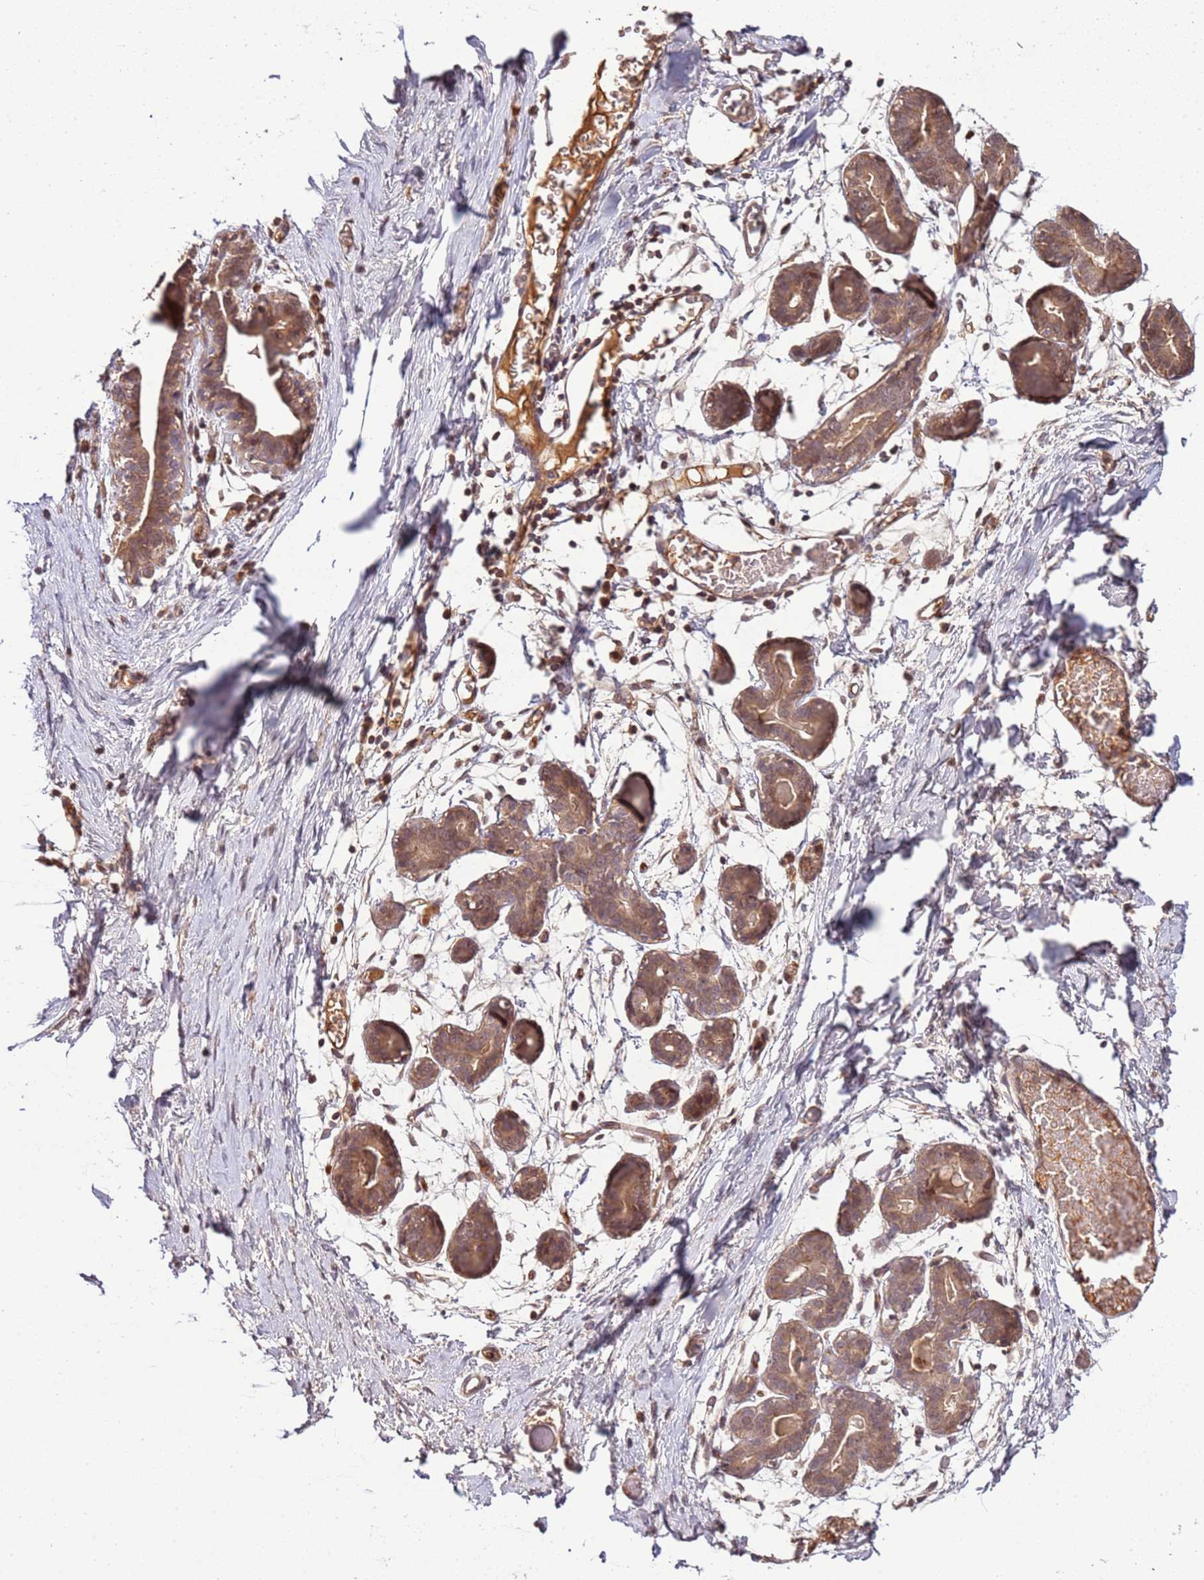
{"staining": {"intensity": "weak", "quantity": "<25%", "location": "cytoplasmic/membranous"}, "tissue": "breast", "cell_type": "Adipocytes", "image_type": "normal", "snomed": [{"axis": "morphology", "description": "Normal tissue, NOS"}, {"axis": "topography", "description": "Breast"}], "caption": "This is an immunohistochemistry (IHC) histopathology image of unremarkable breast. There is no positivity in adipocytes.", "gene": "ZNF624", "patient": {"sex": "female", "age": 27}}